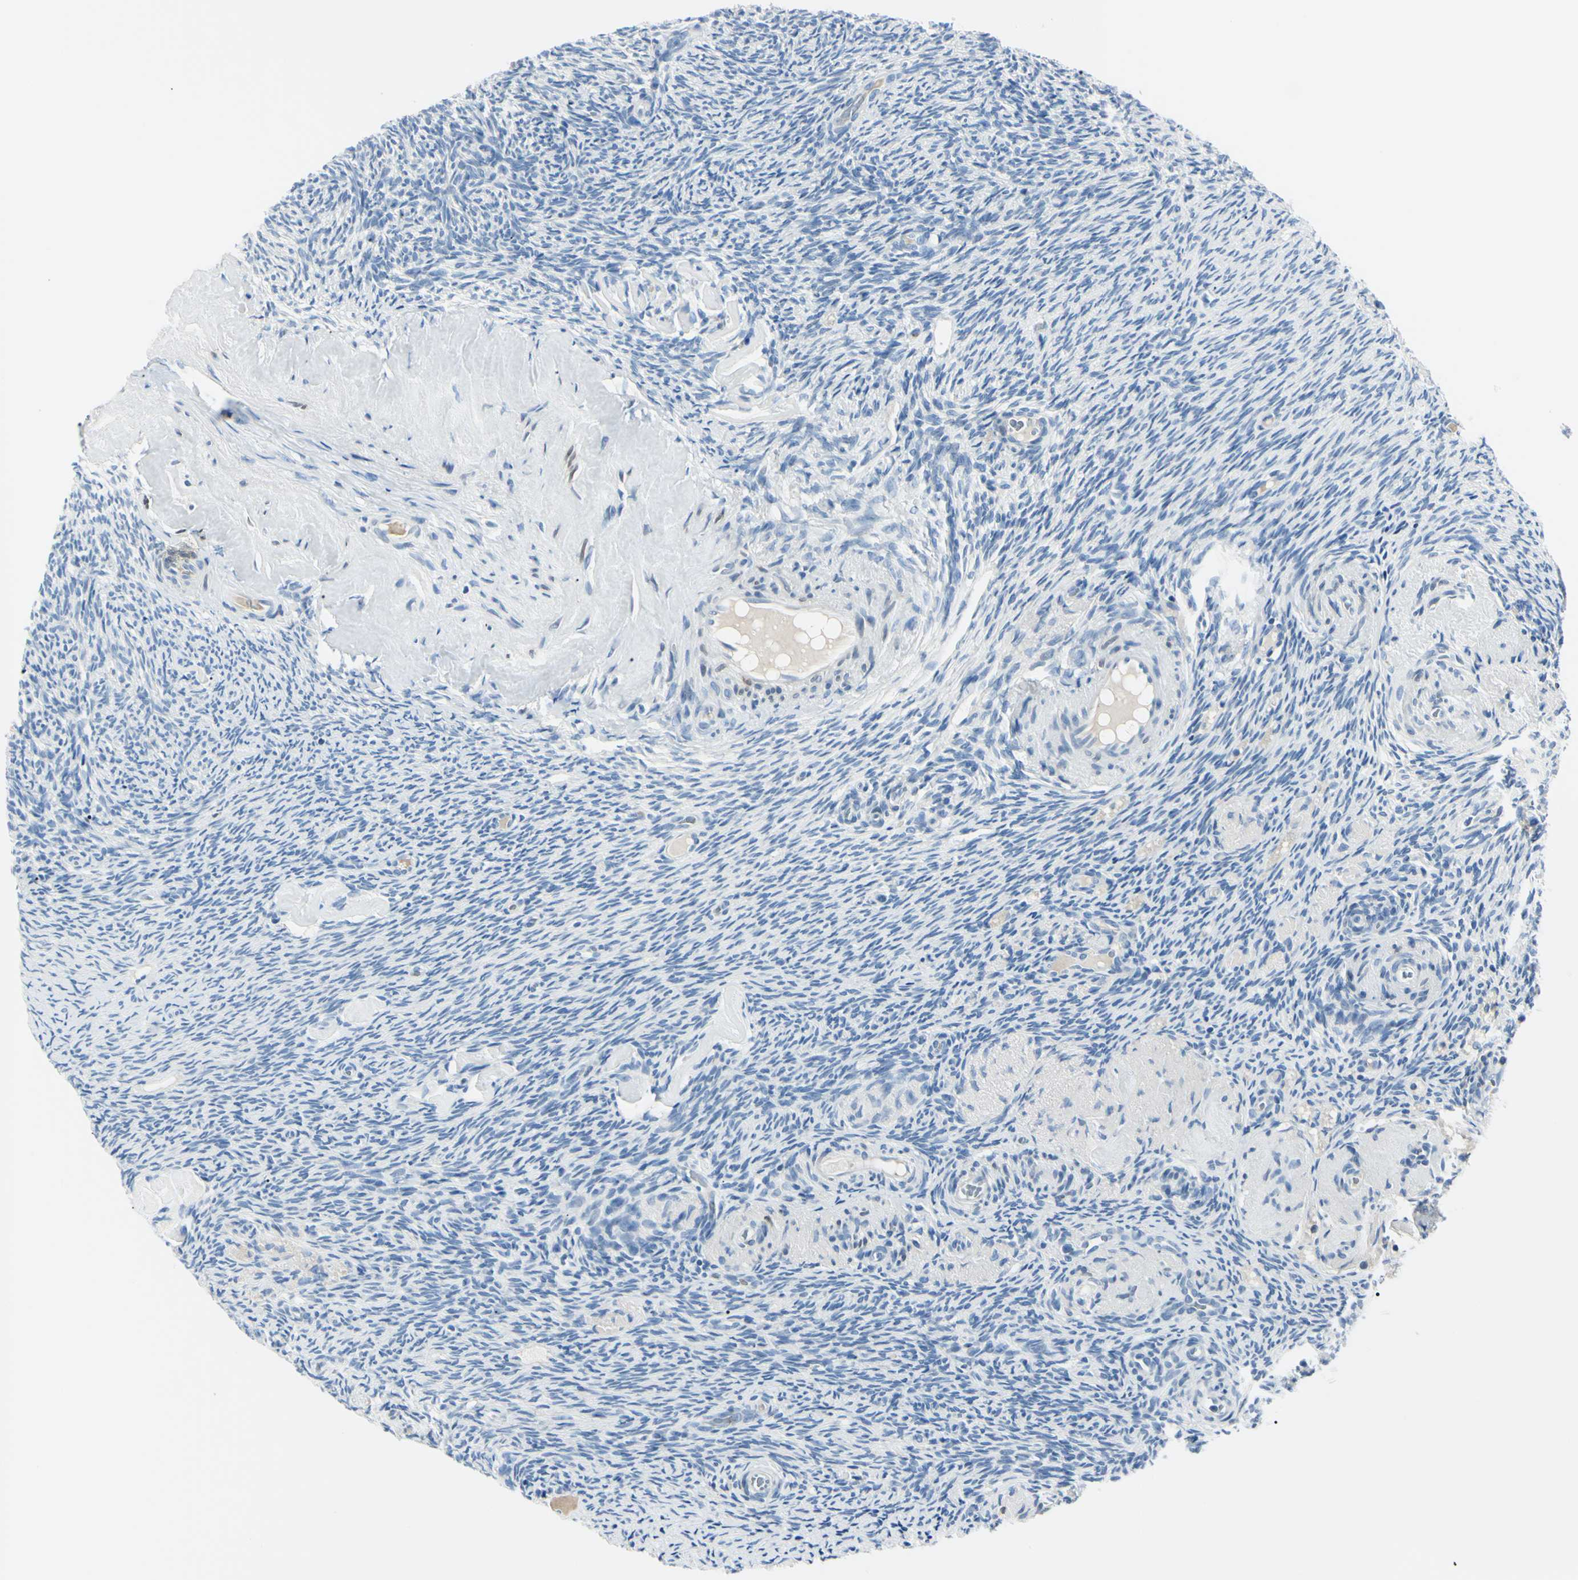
{"staining": {"intensity": "negative", "quantity": "none", "location": "none"}, "tissue": "ovary", "cell_type": "Ovarian stroma cells", "image_type": "normal", "snomed": [{"axis": "morphology", "description": "Normal tissue, NOS"}, {"axis": "topography", "description": "Ovary"}], "caption": "Ovarian stroma cells are negative for protein expression in unremarkable human ovary. The staining was performed using DAB to visualize the protein expression in brown, while the nuclei were stained in blue with hematoxylin (Magnification: 20x).", "gene": "CA2", "patient": {"sex": "female", "age": 60}}